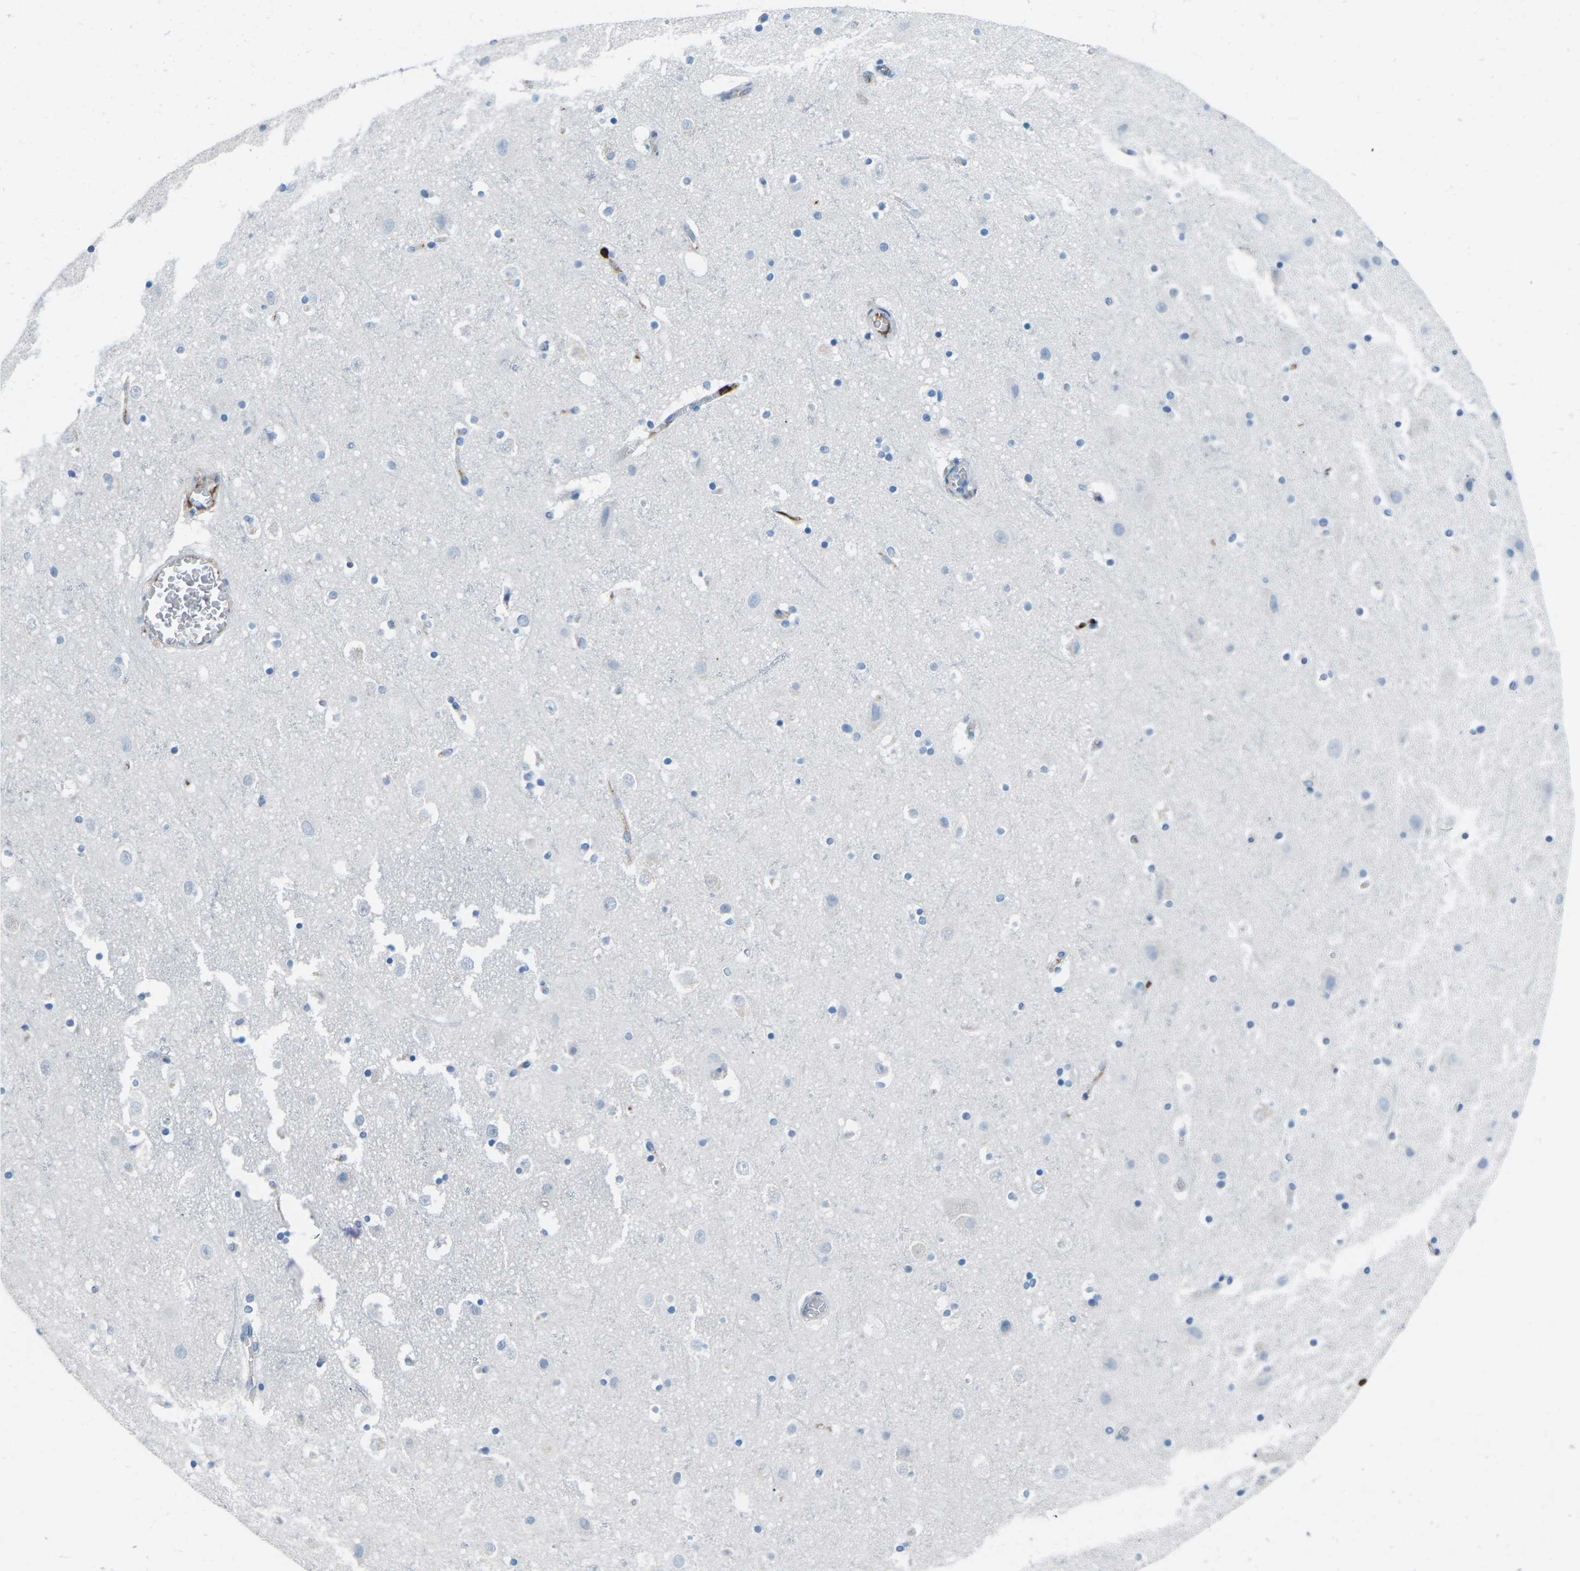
{"staining": {"intensity": "negative", "quantity": "none", "location": "none"}, "tissue": "cerebral cortex", "cell_type": "Endothelial cells", "image_type": "normal", "snomed": [{"axis": "morphology", "description": "Normal tissue, NOS"}, {"axis": "topography", "description": "Cerebral cortex"}], "caption": "Immunohistochemistry (IHC) of unremarkable cerebral cortex reveals no positivity in endothelial cells.", "gene": "FCN1", "patient": {"sex": "male", "age": 45}}